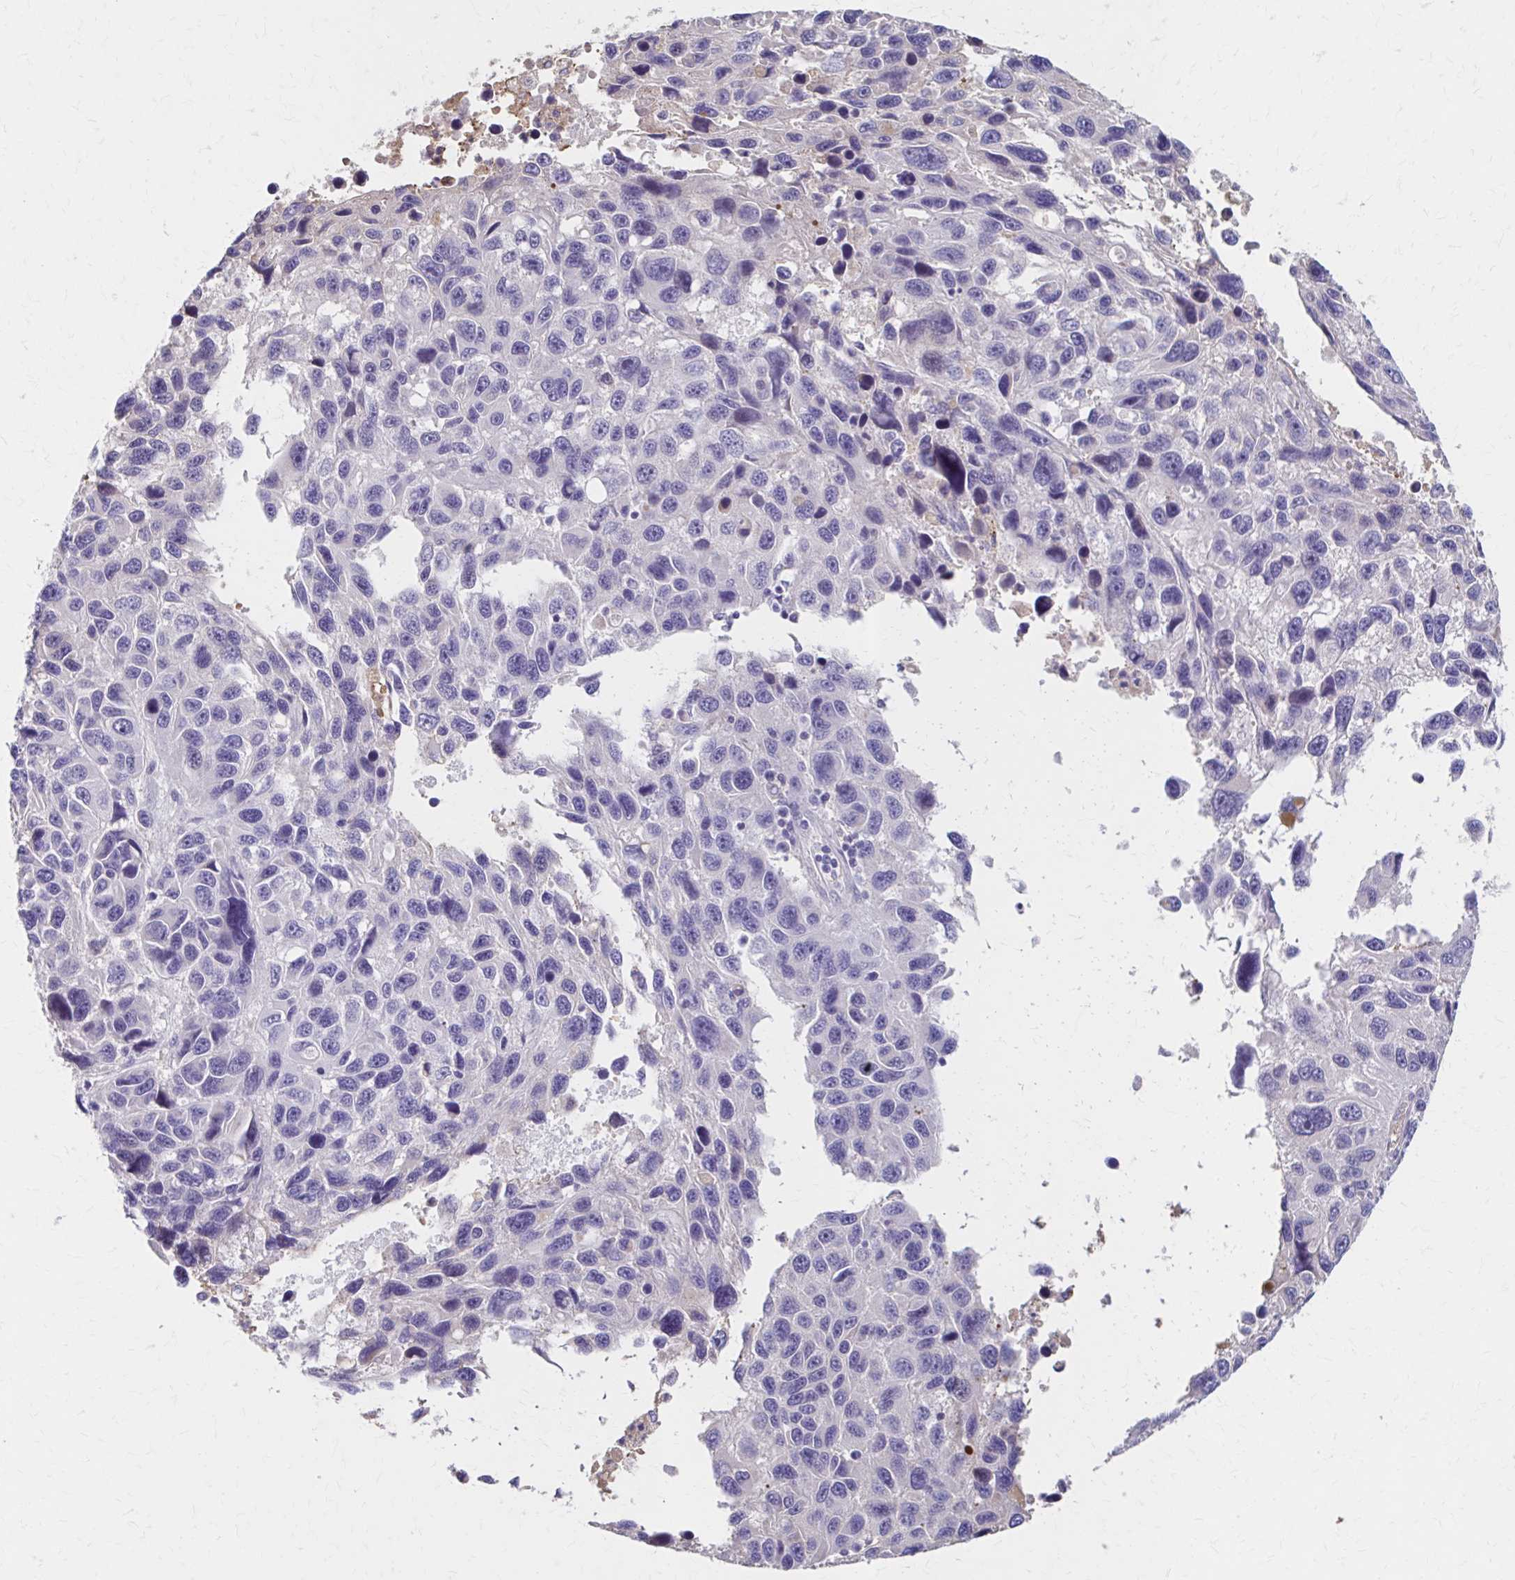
{"staining": {"intensity": "negative", "quantity": "none", "location": "none"}, "tissue": "melanoma", "cell_type": "Tumor cells", "image_type": "cancer", "snomed": [{"axis": "morphology", "description": "Malignant melanoma, NOS"}, {"axis": "topography", "description": "Skin"}], "caption": "An IHC histopathology image of malignant melanoma is shown. There is no staining in tumor cells of malignant melanoma.", "gene": "HMGCS2", "patient": {"sex": "male", "age": 53}}